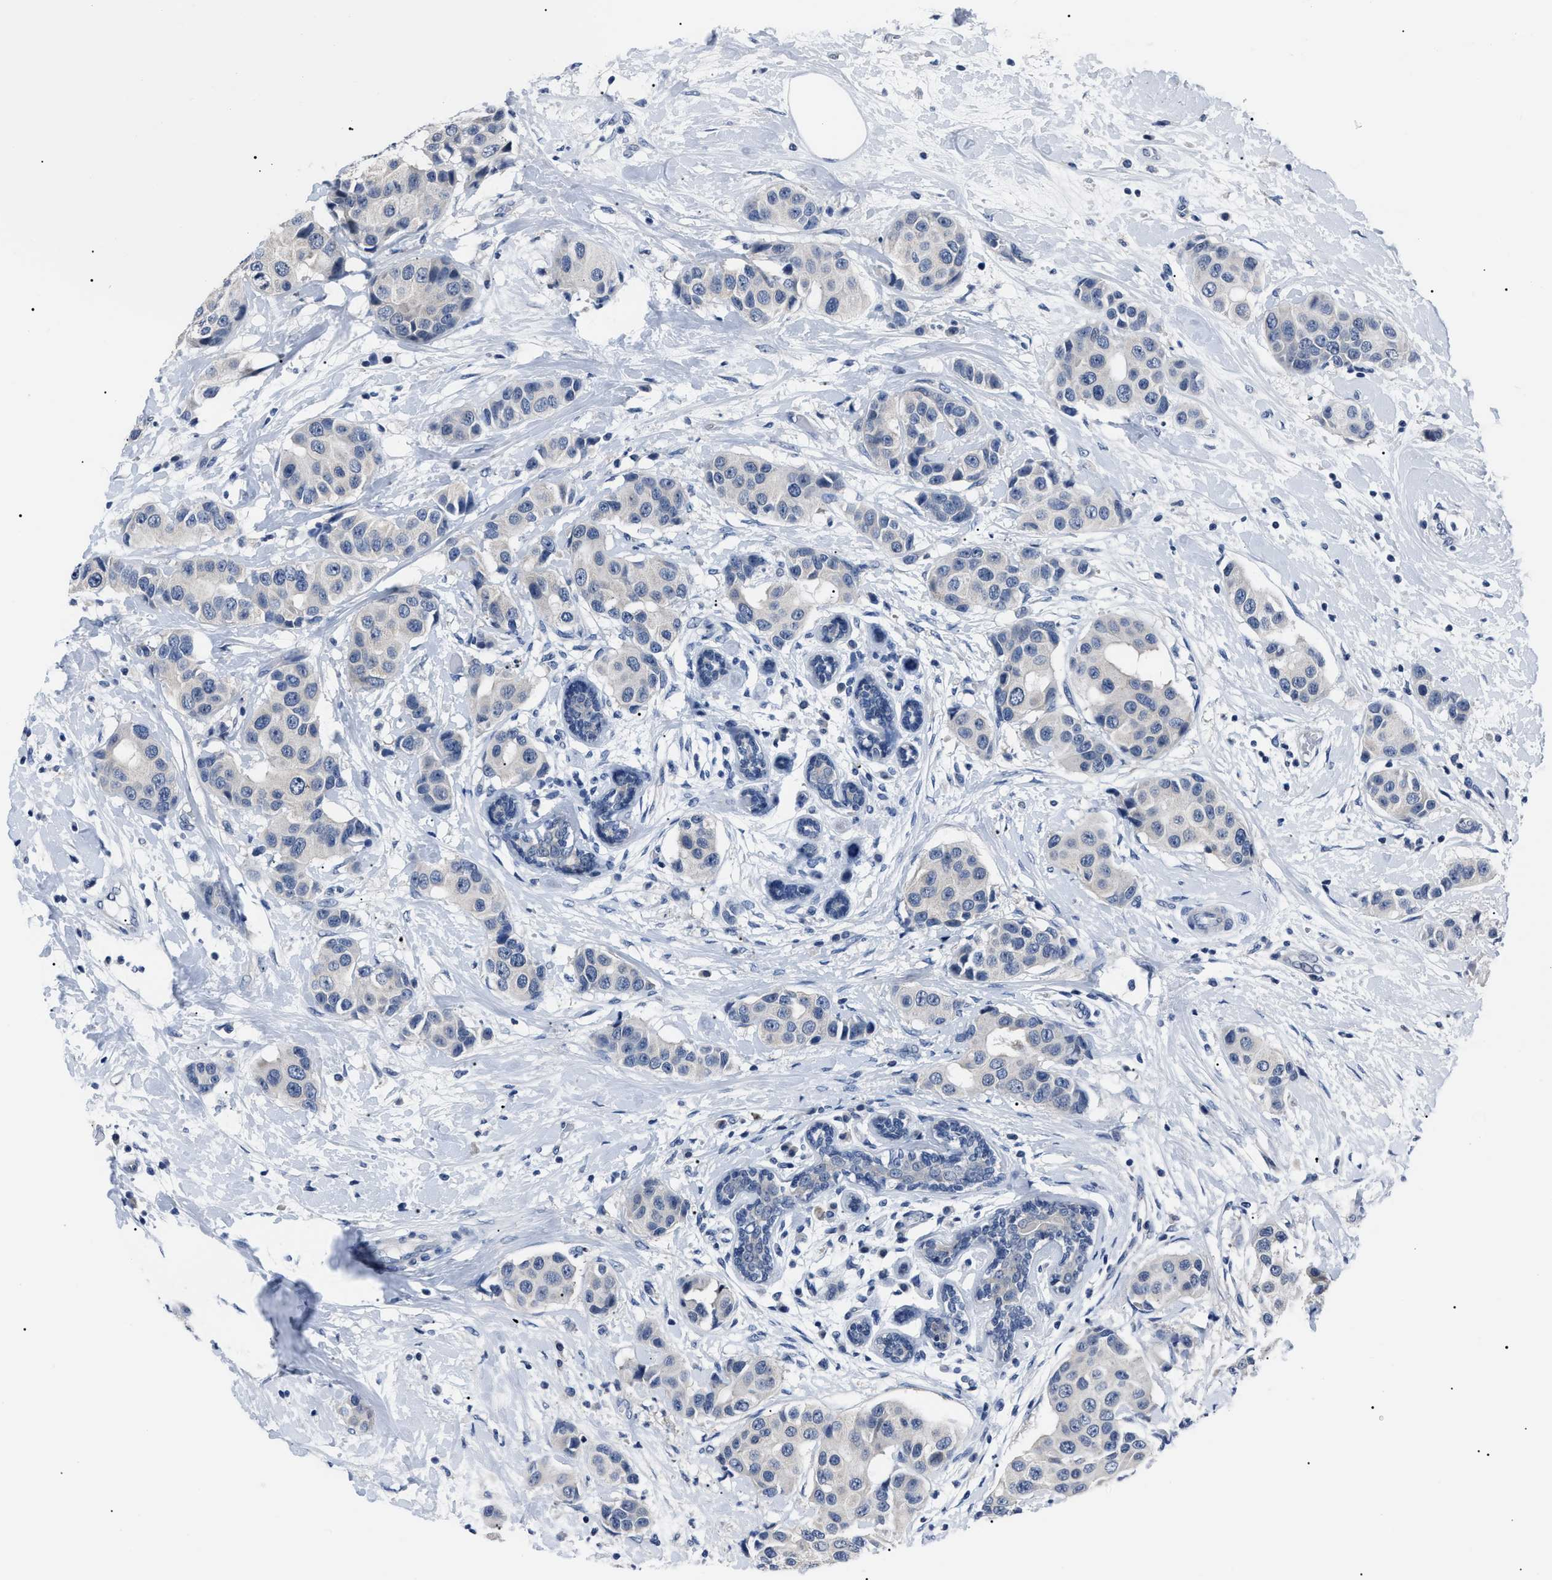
{"staining": {"intensity": "negative", "quantity": "none", "location": "none"}, "tissue": "breast cancer", "cell_type": "Tumor cells", "image_type": "cancer", "snomed": [{"axis": "morphology", "description": "Normal tissue, NOS"}, {"axis": "morphology", "description": "Duct carcinoma"}, {"axis": "topography", "description": "Breast"}], "caption": "The photomicrograph demonstrates no staining of tumor cells in breast infiltrating ductal carcinoma. (Stains: DAB (3,3'-diaminobenzidine) immunohistochemistry (IHC) with hematoxylin counter stain, Microscopy: brightfield microscopy at high magnification).", "gene": "LRWD1", "patient": {"sex": "female", "age": 39}}